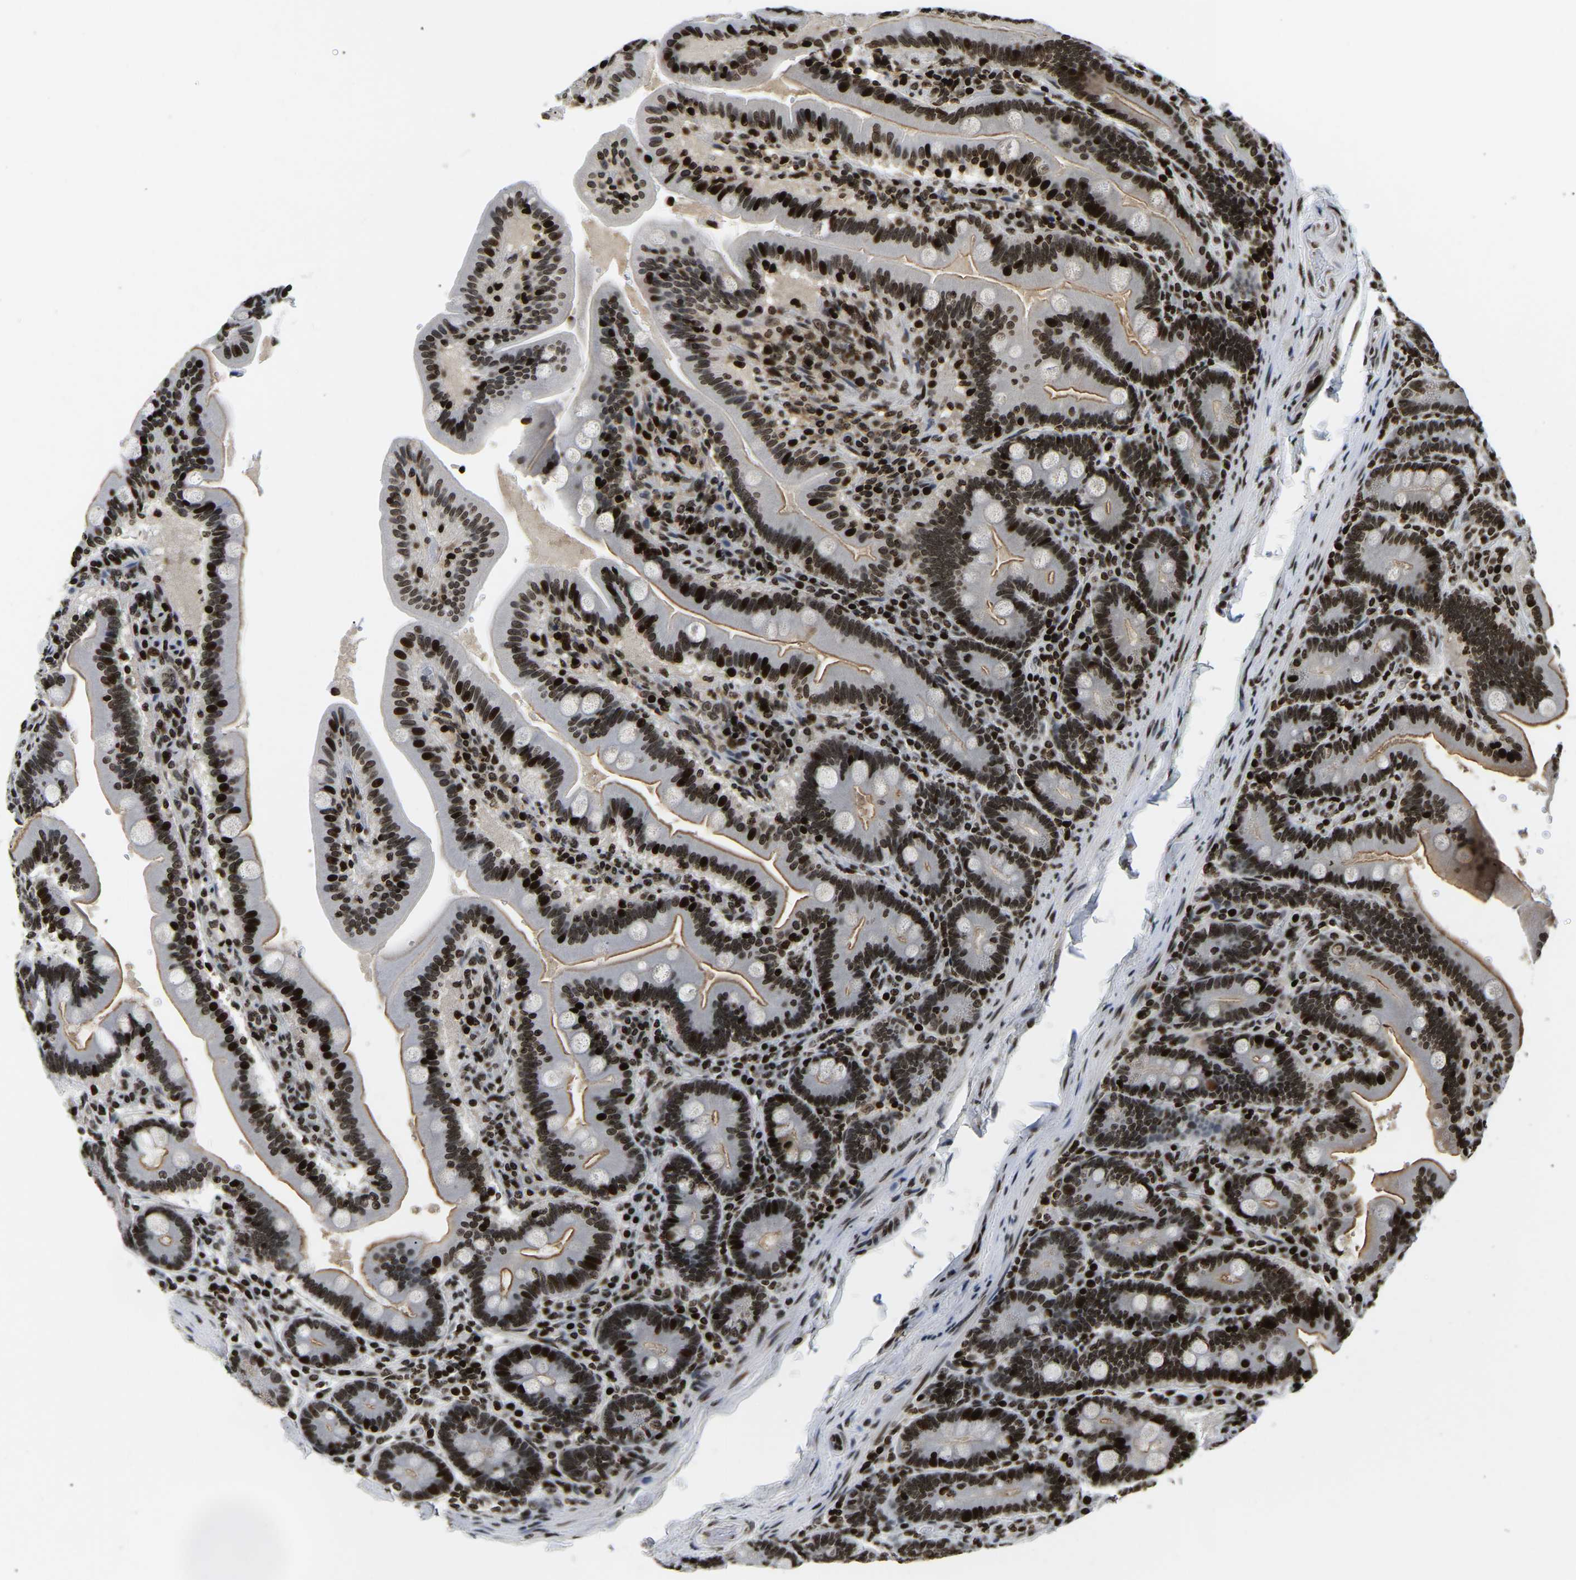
{"staining": {"intensity": "strong", "quantity": ">75%", "location": "nuclear"}, "tissue": "duodenum", "cell_type": "Glandular cells", "image_type": "normal", "snomed": [{"axis": "morphology", "description": "Normal tissue, NOS"}, {"axis": "topography", "description": "Duodenum"}], "caption": "Protein staining of benign duodenum exhibits strong nuclear expression in approximately >75% of glandular cells.", "gene": "LRRC61", "patient": {"sex": "male", "age": 54}}